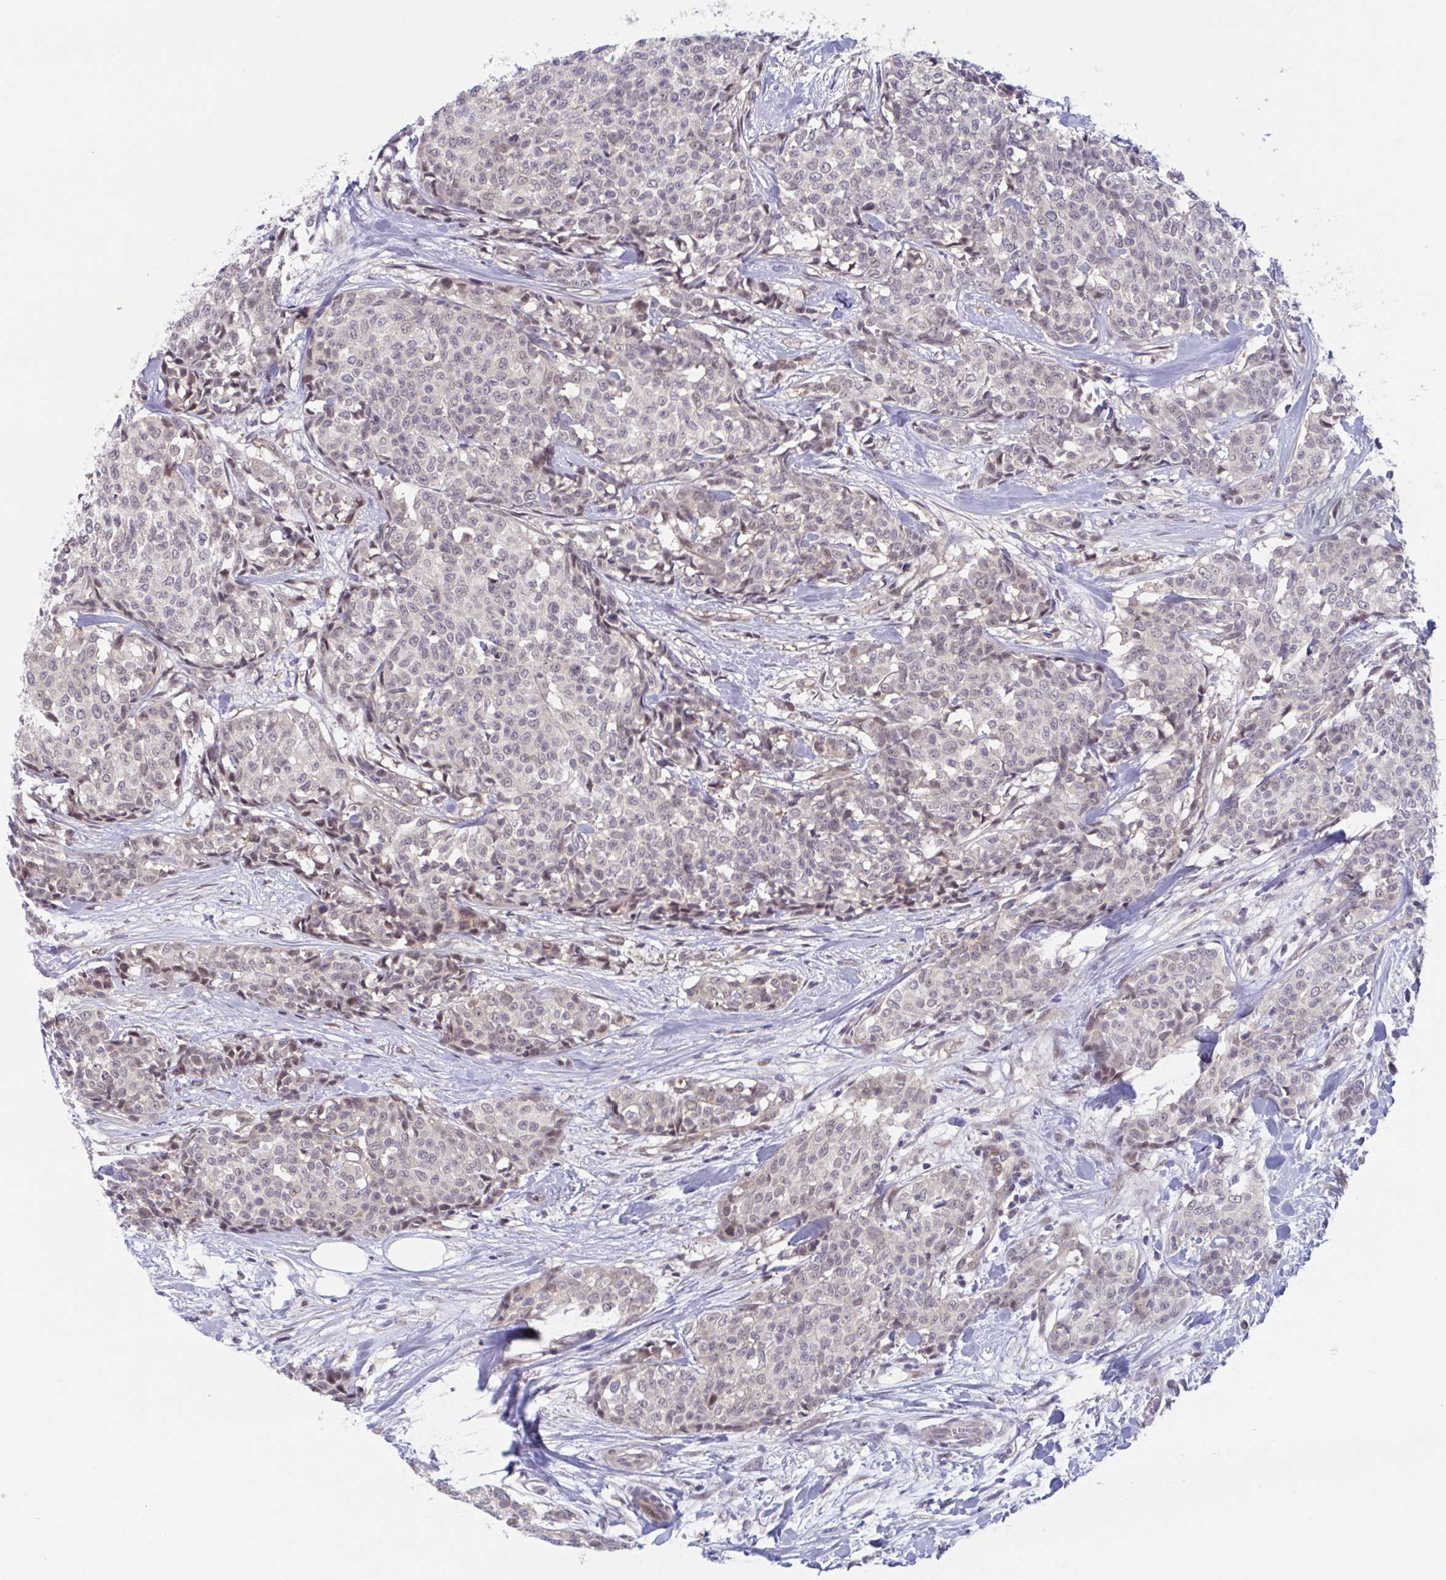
{"staining": {"intensity": "weak", "quantity": "25%-75%", "location": "nuclear"}, "tissue": "breast cancer", "cell_type": "Tumor cells", "image_type": "cancer", "snomed": [{"axis": "morphology", "description": "Duct carcinoma"}, {"axis": "topography", "description": "Breast"}], "caption": "An image of intraductal carcinoma (breast) stained for a protein demonstrates weak nuclear brown staining in tumor cells.", "gene": "RIOK1", "patient": {"sex": "female", "age": 91}}